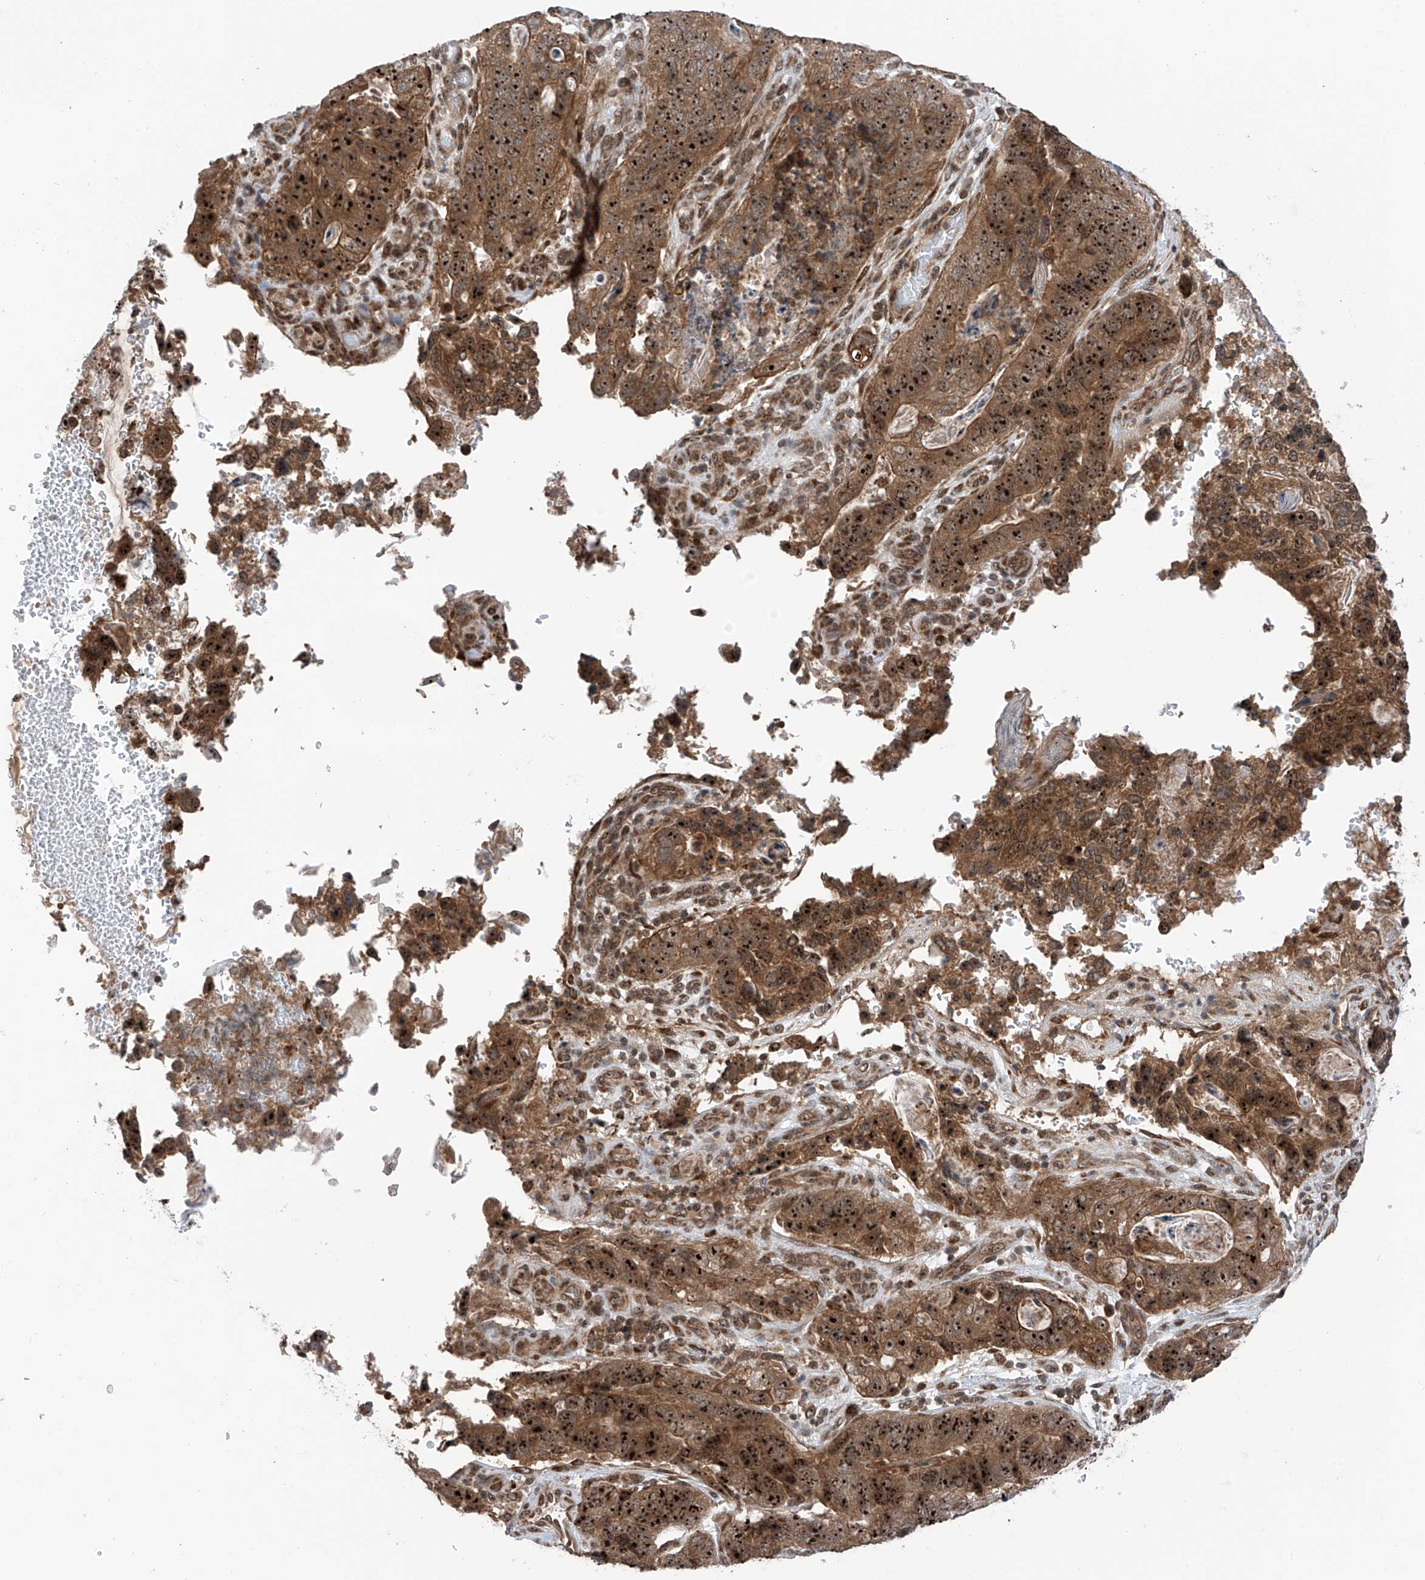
{"staining": {"intensity": "strong", "quantity": ">75%", "location": "cytoplasmic/membranous,nuclear"}, "tissue": "stomach cancer", "cell_type": "Tumor cells", "image_type": "cancer", "snomed": [{"axis": "morphology", "description": "Normal tissue, NOS"}, {"axis": "morphology", "description": "Adenocarcinoma, NOS"}, {"axis": "topography", "description": "Stomach"}], "caption": "Human stomach cancer (adenocarcinoma) stained with a protein marker shows strong staining in tumor cells.", "gene": "C1orf131", "patient": {"sex": "female", "age": 89}}